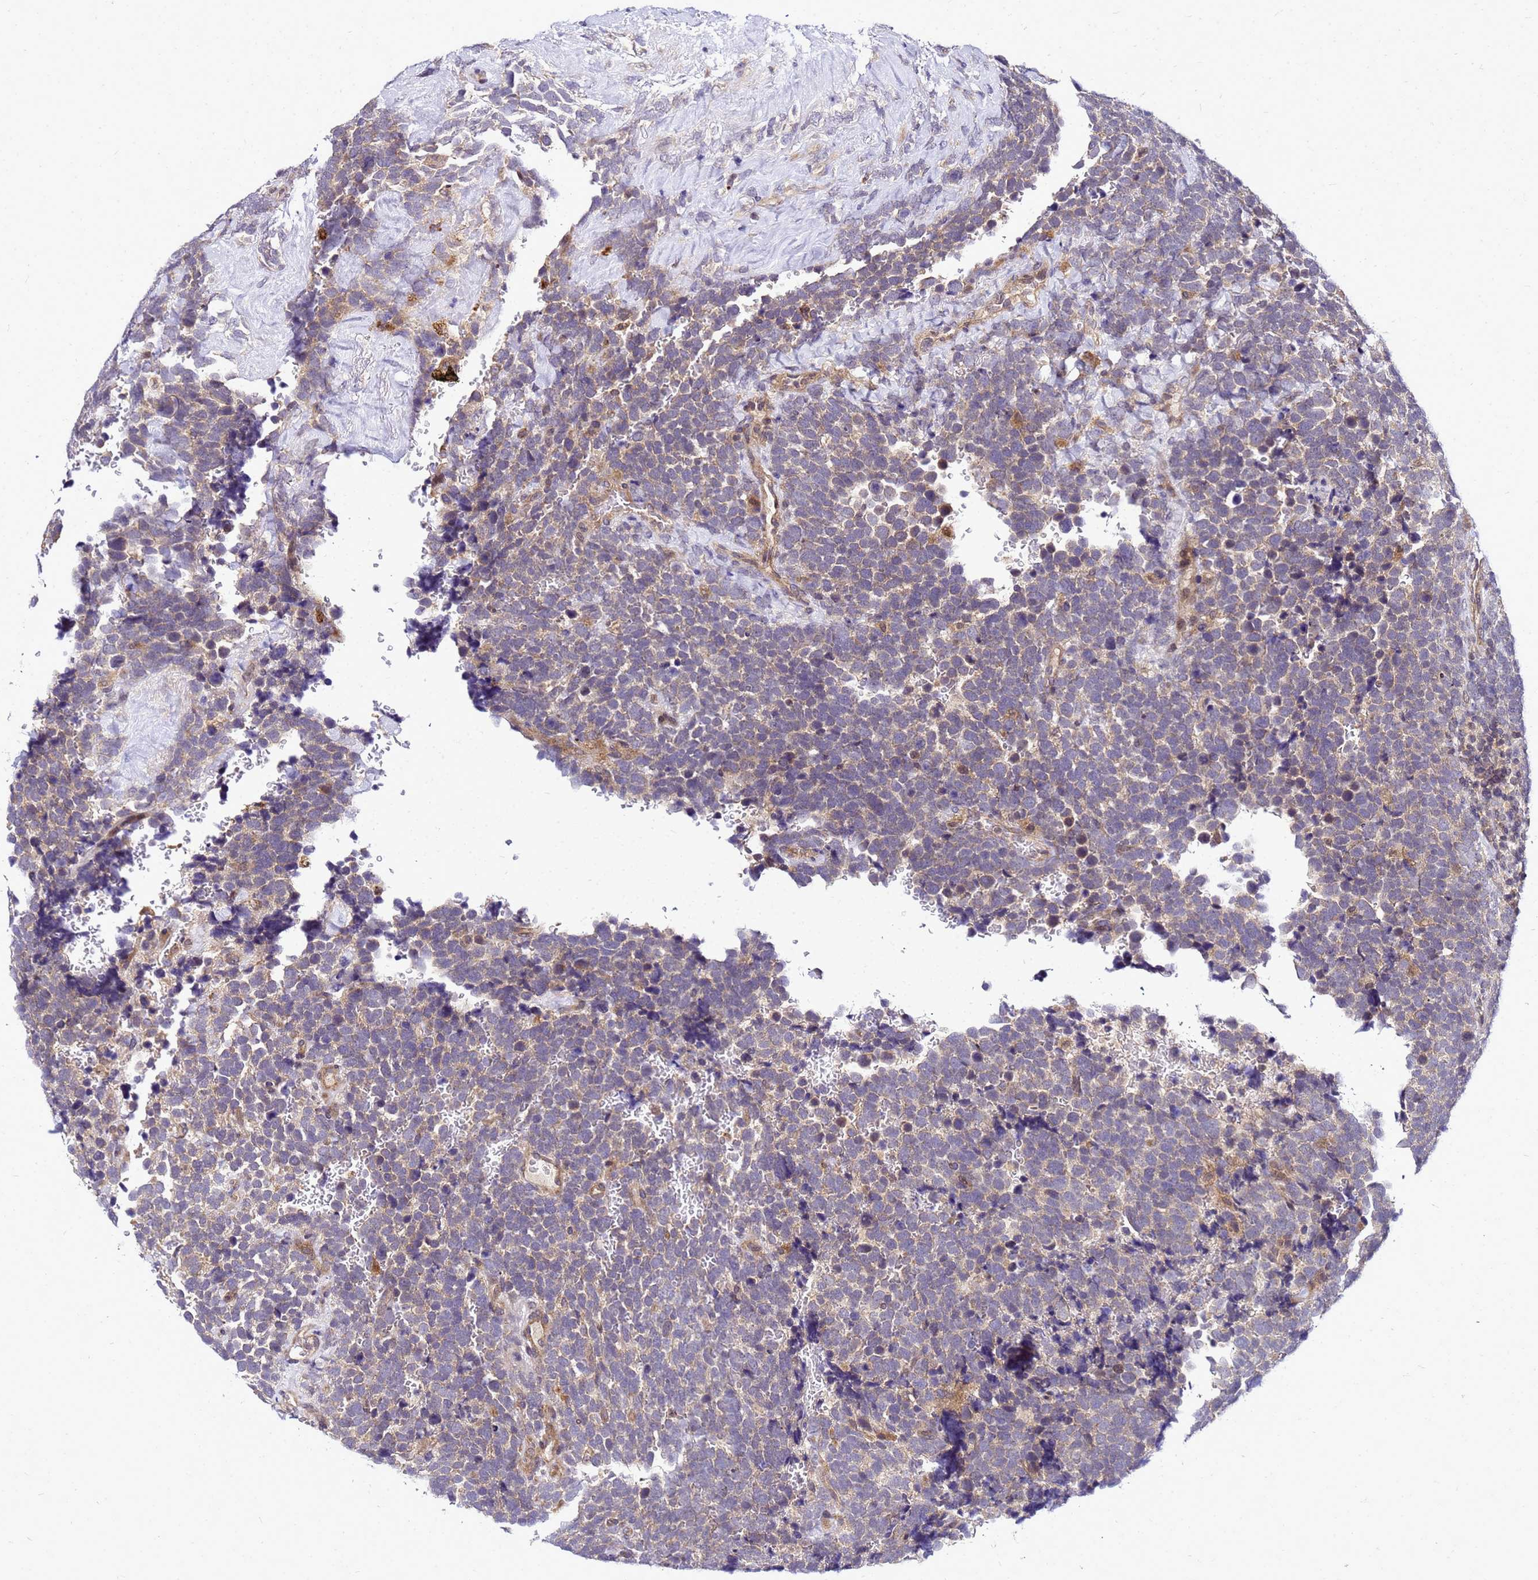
{"staining": {"intensity": "weak", "quantity": "25%-75%", "location": "cytoplasmic/membranous"}, "tissue": "urothelial cancer", "cell_type": "Tumor cells", "image_type": "cancer", "snomed": [{"axis": "morphology", "description": "Urothelial carcinoma, High grade"}, {"axis": "topography", "description": "Urinary bladder"}], "caption": "IHC staining of urothelial cancer, which reveals low levels of weak cytoplasmic/membranous staining in about 25%-75% of tumor cells indicating weak cytoplasmic/membranous protein expression. The staining was performed using DAB (3,3'-diaminobenzidine) (brown) for protein detection and nuclei were counterstained in hematoxylin (blue).", "gene": "SAT1", "patient": {"sex": "female", "age": 82}}